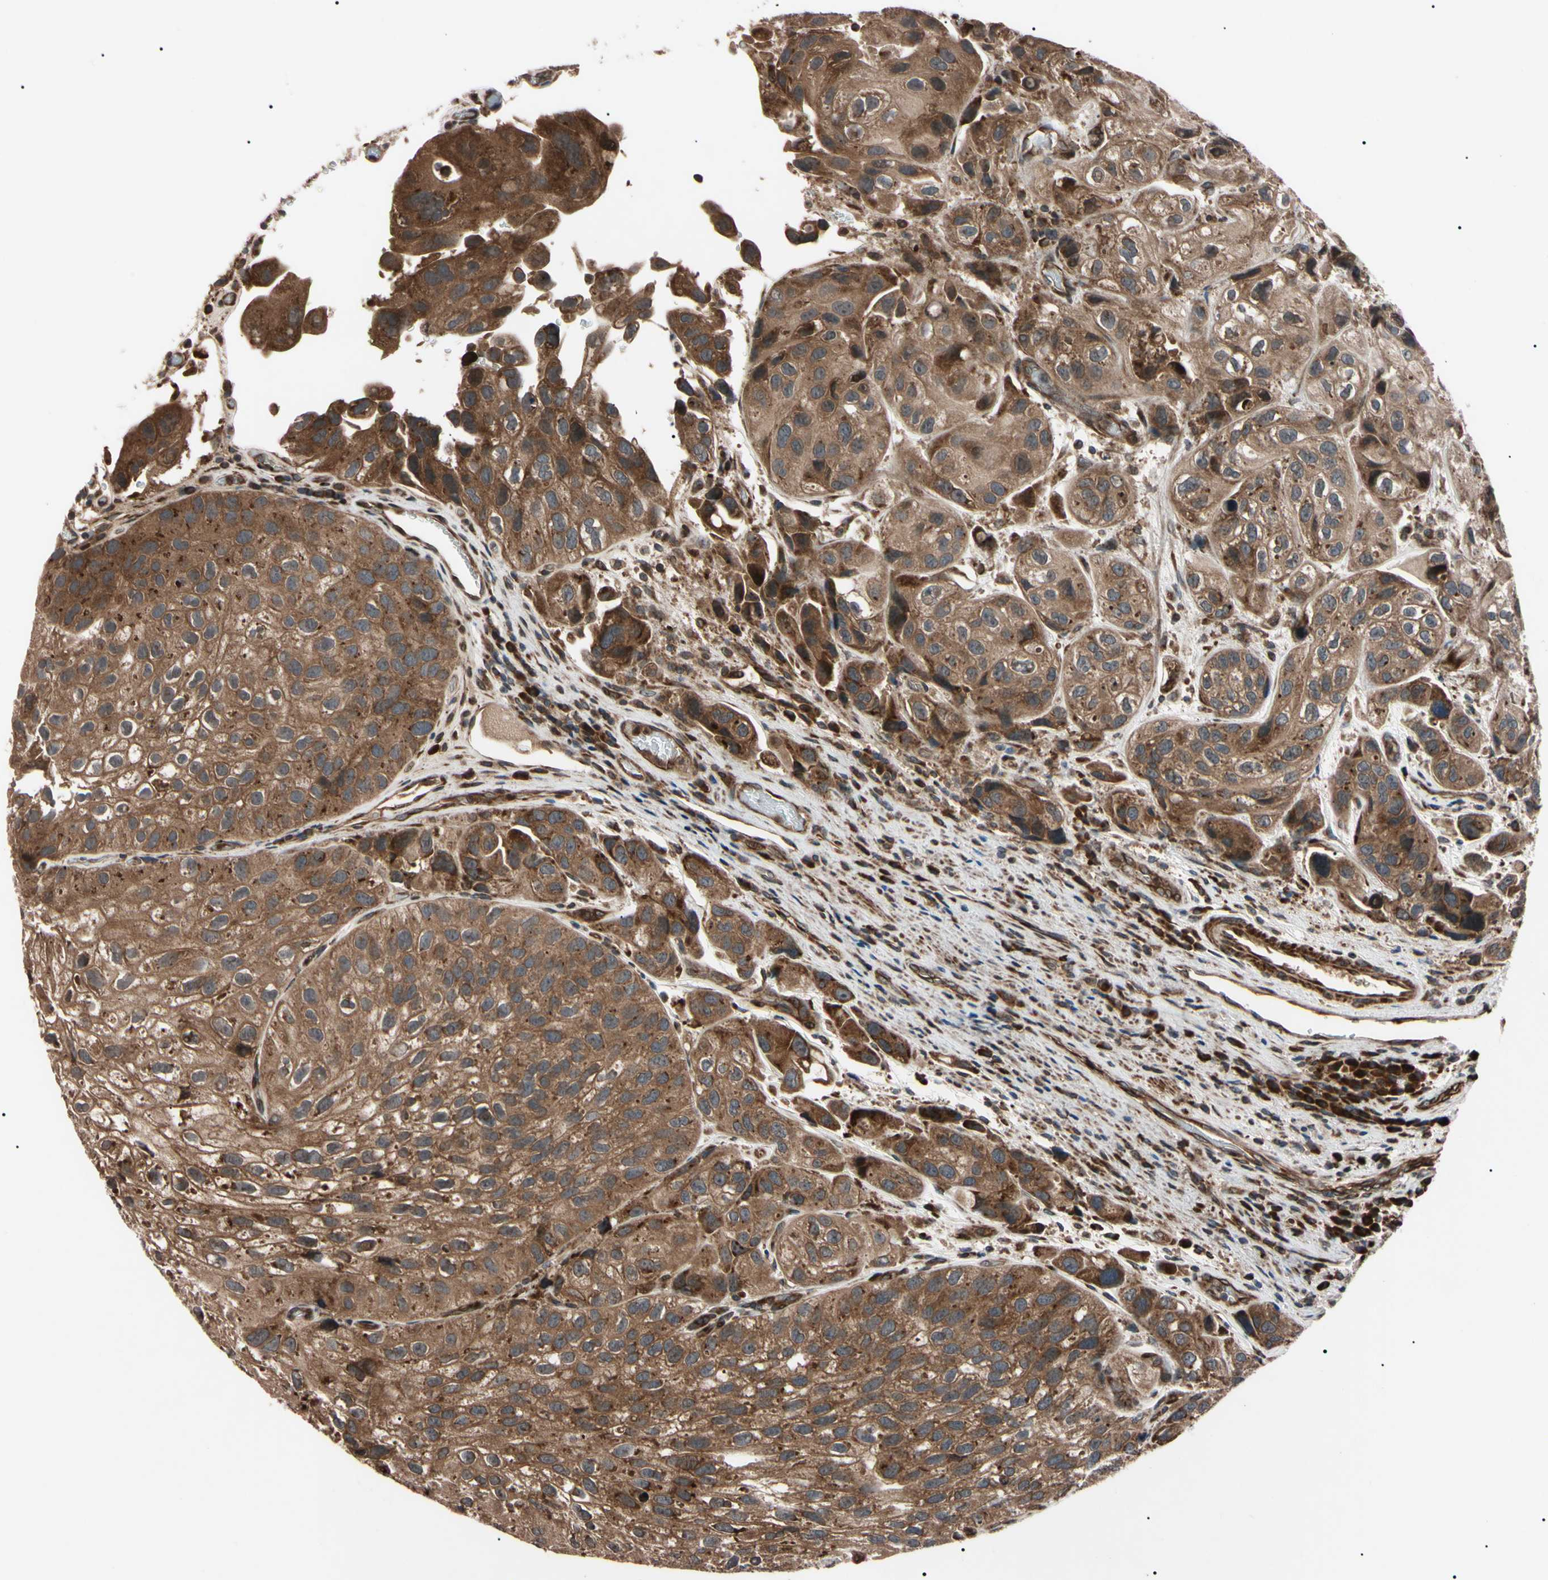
{"staining": {"intensity": "strong", "quantity": ">75%", "location": "cytoplasmic/membranous"}, "tissue": "urothelial cancer", "cell_type": "Tumor cells", "image_type": "cancer", "snomed": [{"axis": "morphology", "description": "Urothelial carcinoma, High grade"}, {"axis": "topography", "description": "Urinary bladder"}], "caption": "IHC of urothelial carcinoma (high-grade) reveals high levels of strong cytoplasmic/membranous staining in about >75% of tumor cells.", "gene": "GUCY1B1", "patient": {"sex": "female", "age": 64}}